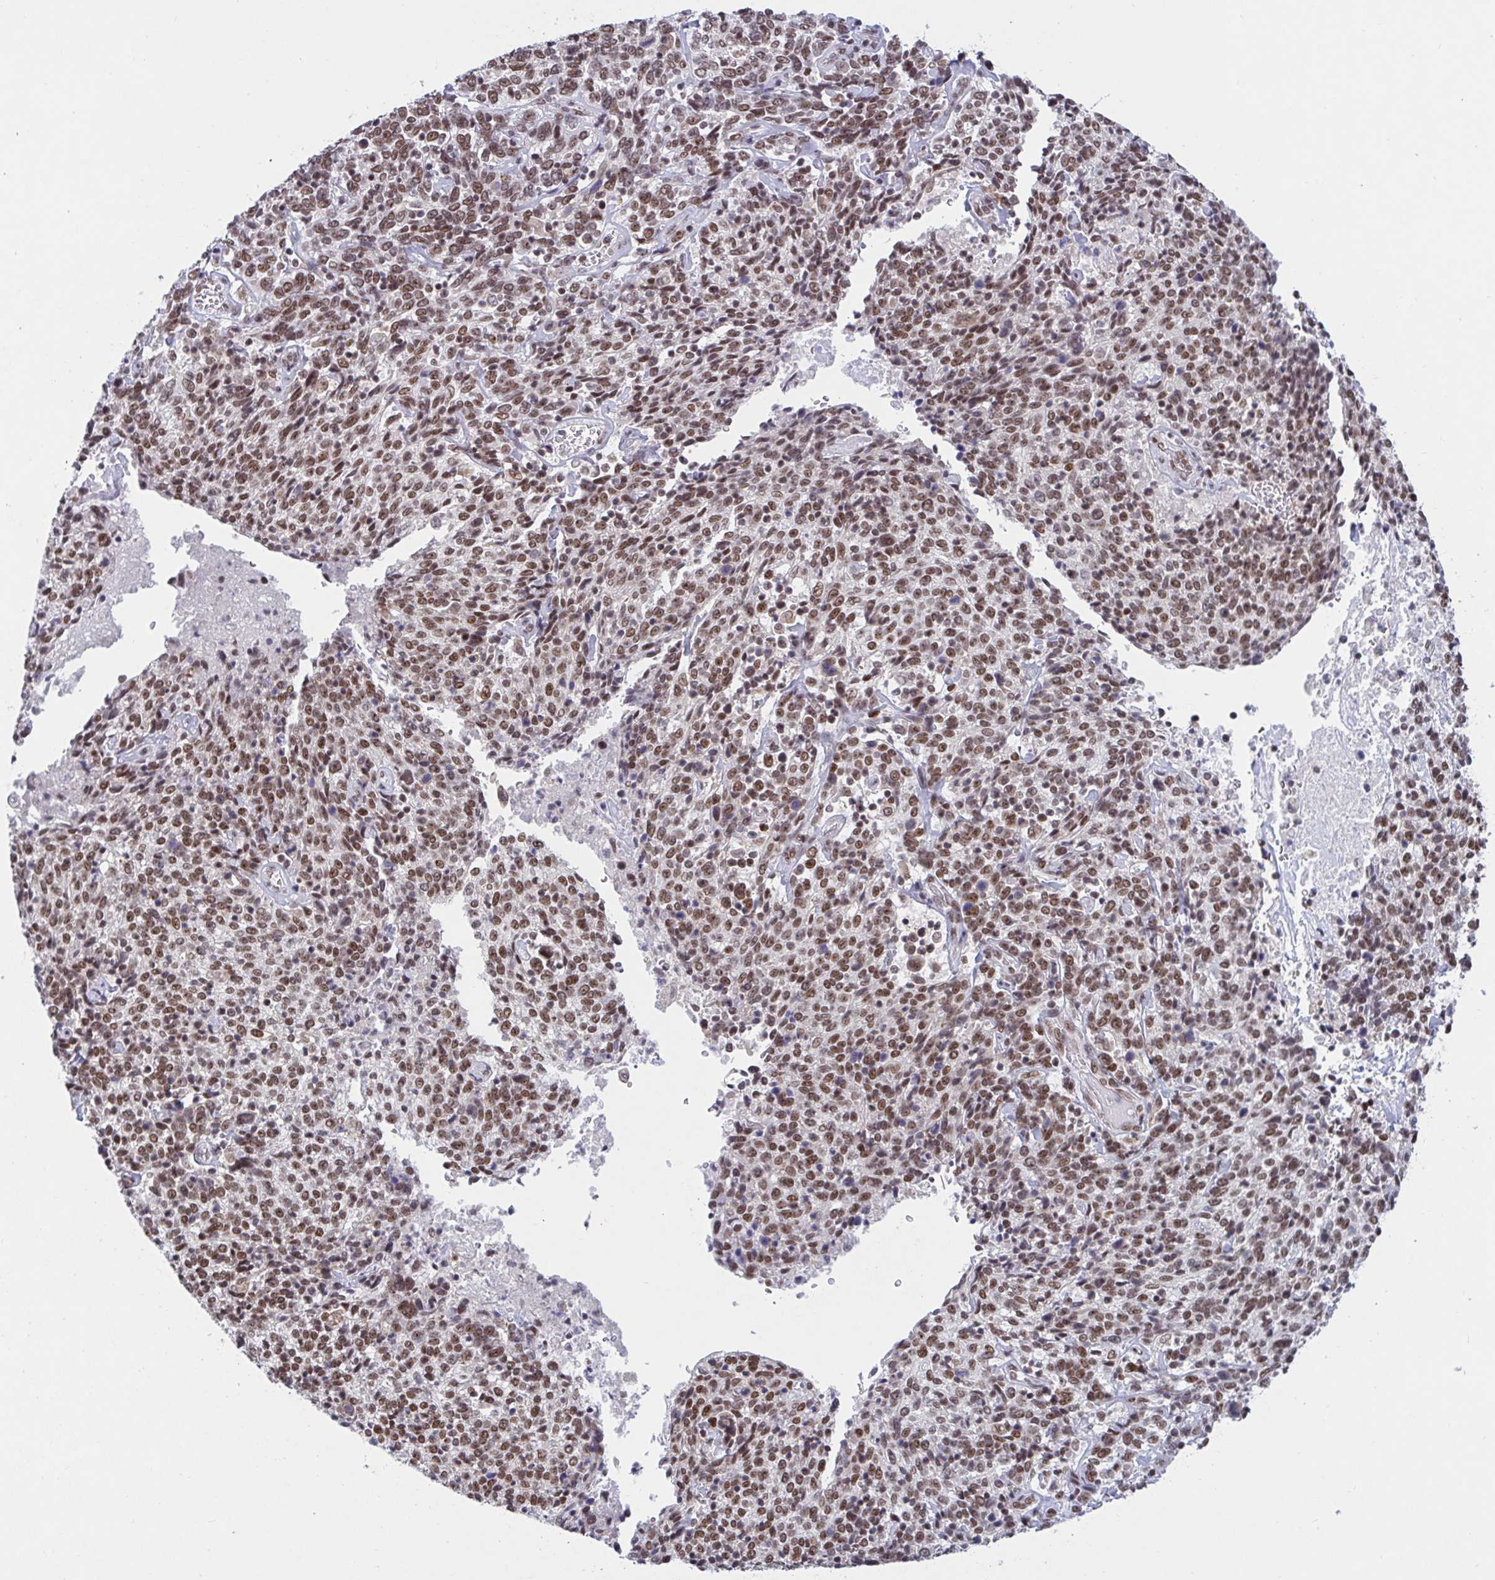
{"staining": {"intensity": "moderate", "quantity": ">75%", "location": "nuclear"}, "tissue": "cervical cancer", "cell_type": "Tumor cells", "image_type": "cancer", "snomed": [{"axis": "morphology", "description": "Squamous cell carcinoma, NOS"}, {"axis": "topography", "description": "Cervix"}], "caption": "An immunohistochemistry histopathology image of neoplastic tissue is shown. Protein staining in brown highlights moderate nuclear positivity in squamous cell carcinoma (cervical) within tumor cells. (DAB (3,3'-diaminobenzidine) IHC, brown staining for protein, blue staining for nuclei).", "gene": "PHF10", "patient": {"sex": "female", "age": 46}}